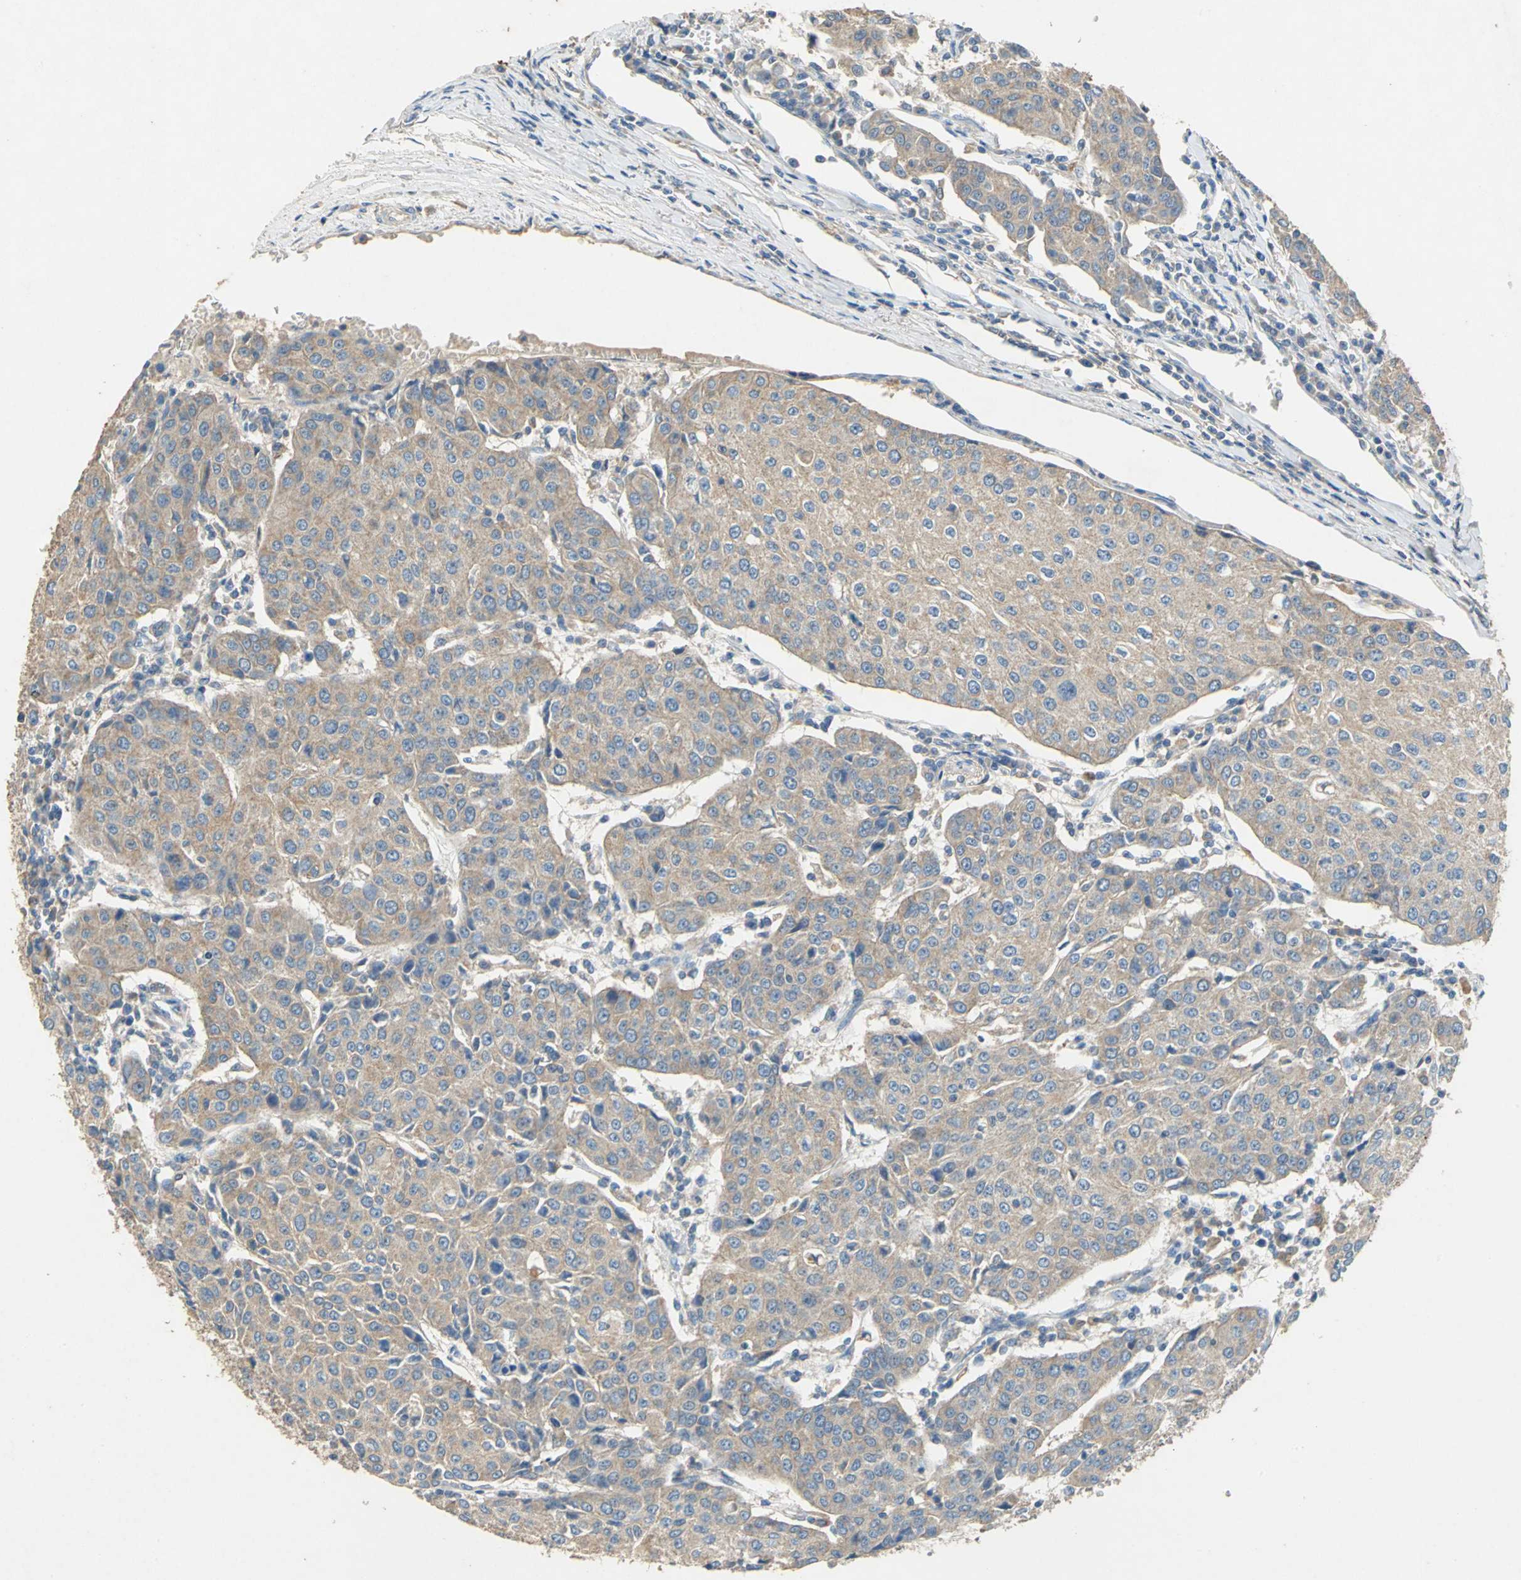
{"staining": {"intensity": "moderate", "quantity": ">75%", "location": "cytoplasmic/membranous"}, "tissue": "urothelial cancer", "cell_type": "Tumor cells", "image_type": "cancer", "snomed": [{"axis": "morphology", "description": "Urothelial carcinoma, High grade"}, {"axis": "topography", "description": "Urinary bladder"}], "caption": "The micrograph reveals staining of urothelial cancer, revealing moderate cytoplasmic/membranous protein positivity (brown color) within tumor cells. The staining was performed using DAB to visualize the protein expression in brown, while the nuclei were stained in blue with hematoxylin (Magnification: 20x).", "gene": "ADAMTS5", "patient": {"sex": "female", "age": 85}}